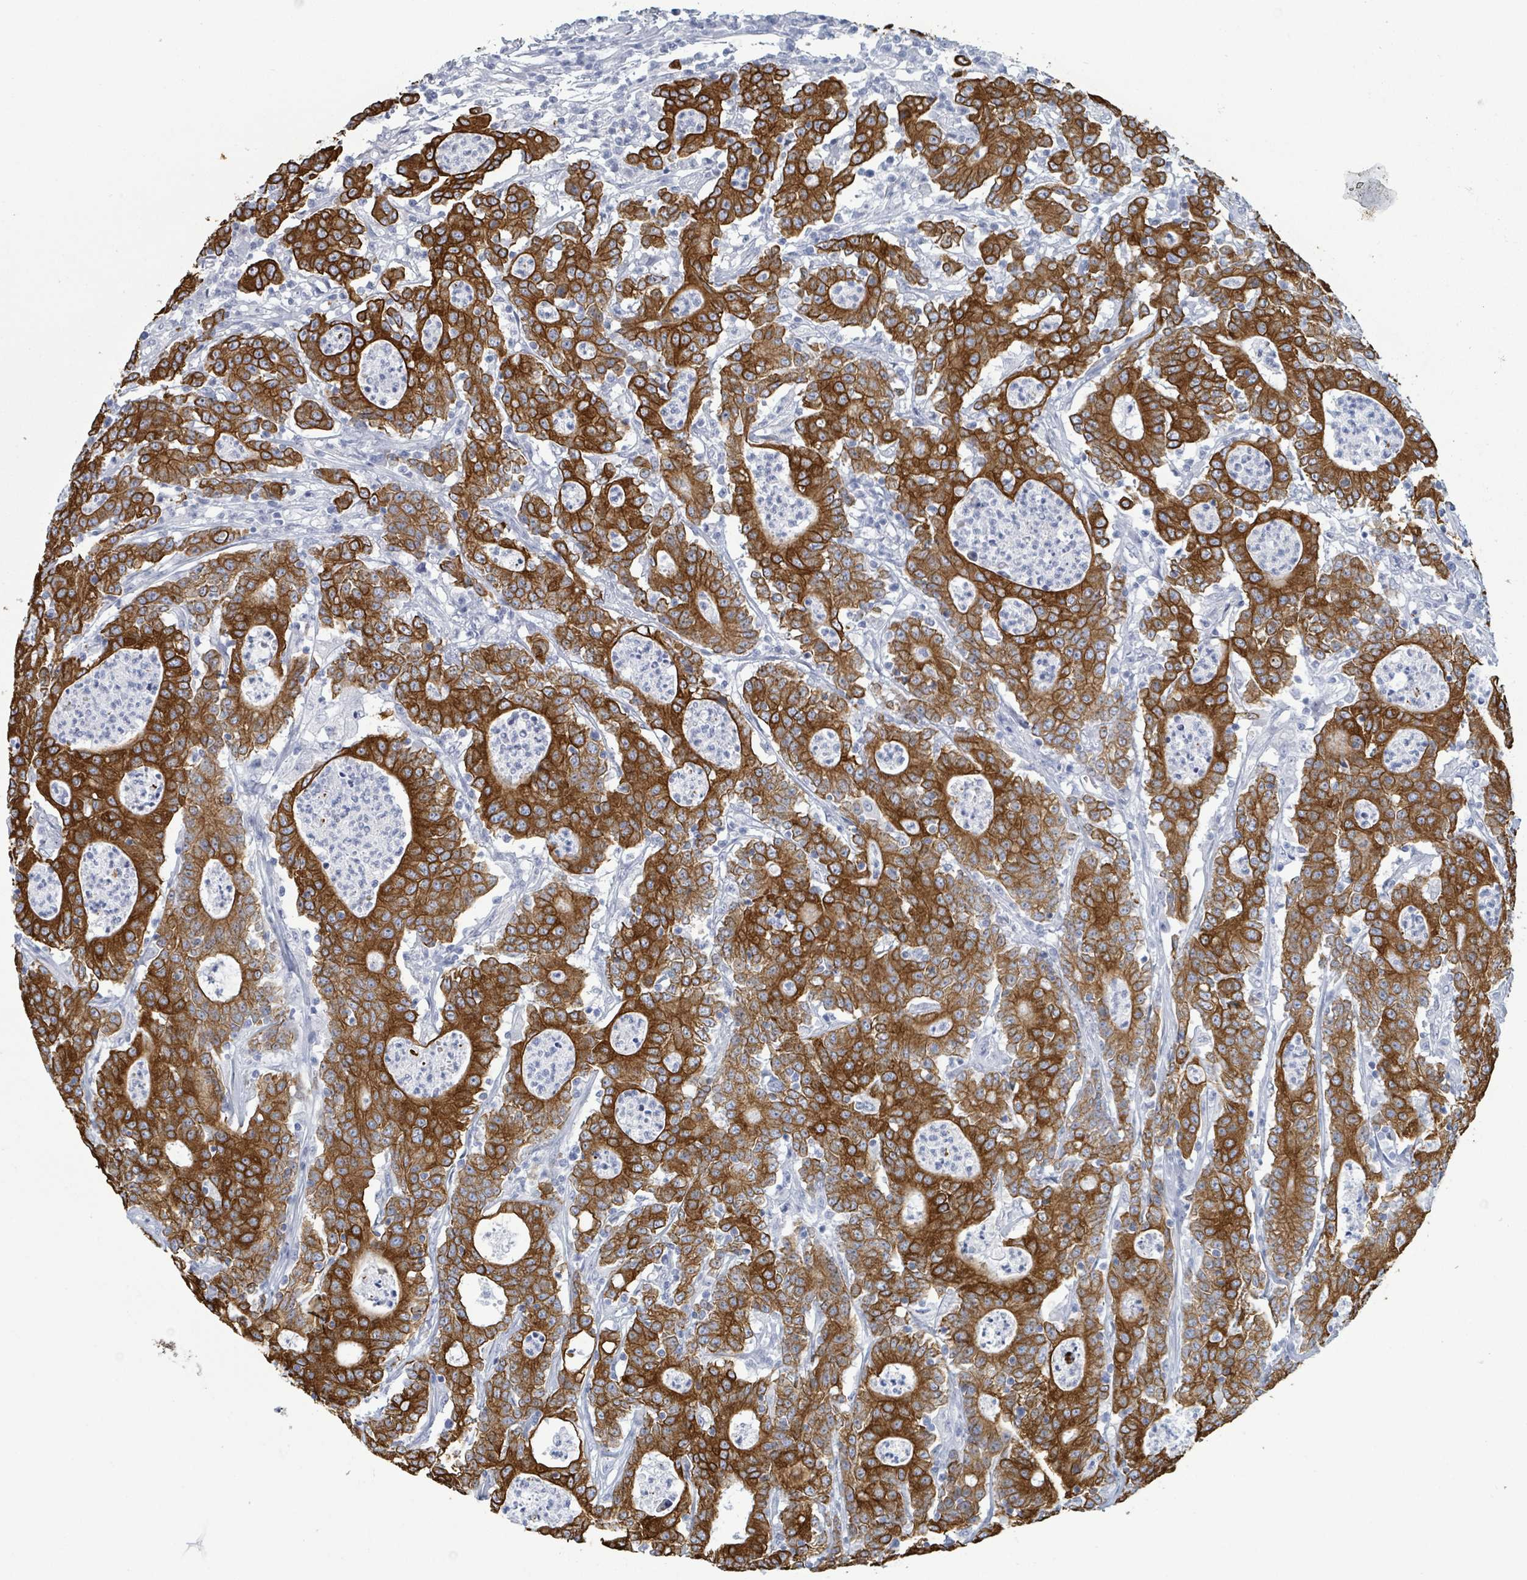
{"staining": {"intensity": "strong", "quantity": ">75%", "location": "cytoplasmic/membranous"}, "tissue": "colorectal cancer", "cell_type": "Tumor cells", "image_type": "cancer", "snomed": [{"axis": "morphology", "description": "Adenocarcinoma, NOS"}, {"axis": "topography", "description": "Colon"}], "caption": "Human colorectal cancer stained with a brown dye exhibits strong cytoplasmic/membranous positive positivity in approximately >75% of tumor cells.", "gene": "KRT8", "patient": {"sex": "male", "age": 83}}